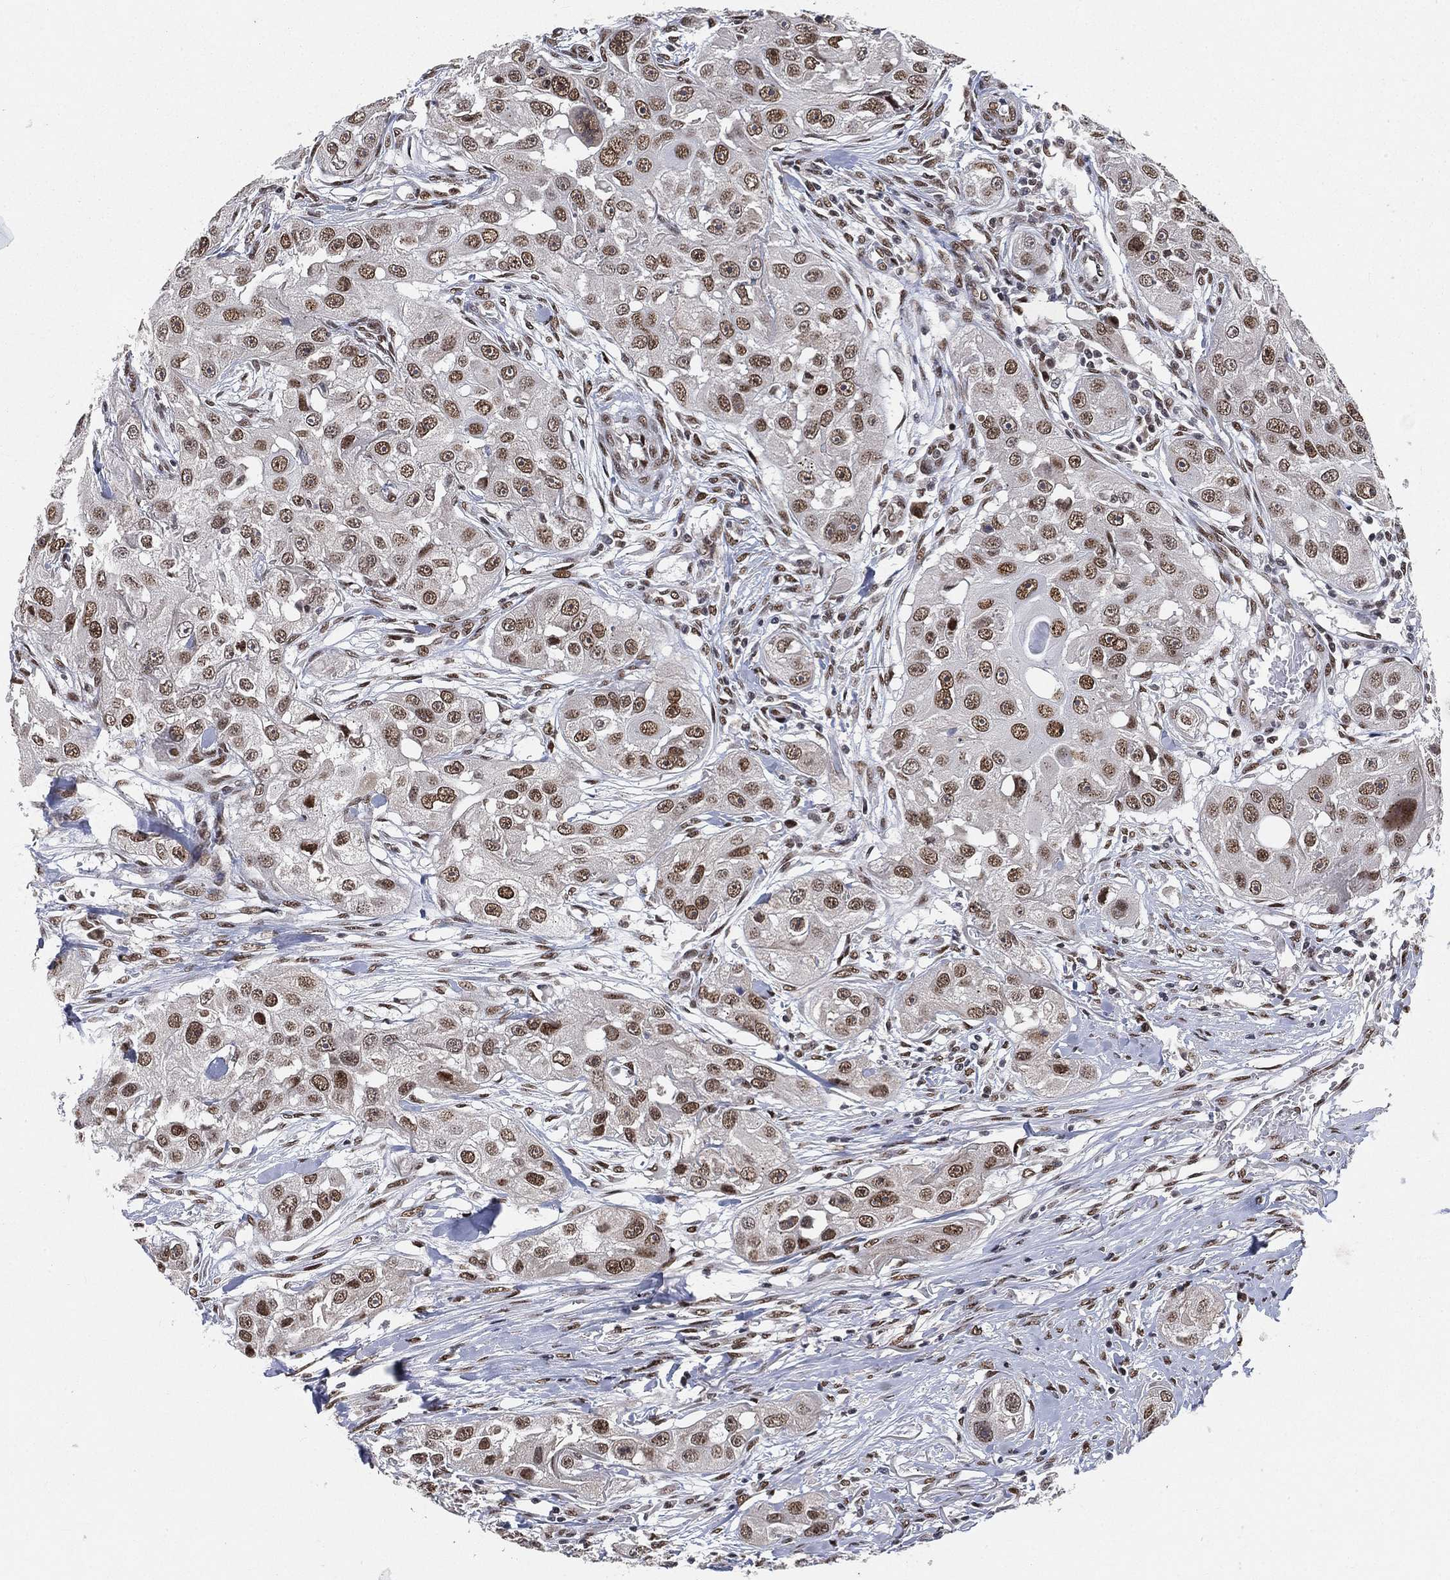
{"staining": {"intensity": "moderate", "quantity": ">75%", "location": "nuclear"}, "tissue": "head and neck cancer", "cell_type": "Tumor cells", "image_type": "cancer", "snomed": [{"axis": "morphology", "description": "Squamous cell carcinoma, NOS"}, {"axis": "topography", "description": "Head-Neck"}], "caption": "This histopathology image shows IHC staining of human head and neck squamous cell carcinoma, with medium moderate nuclear positivity in about >75% of tumor cells.", "gene": "YLPM1", "patient": {"sex": "male", "age": 51}}